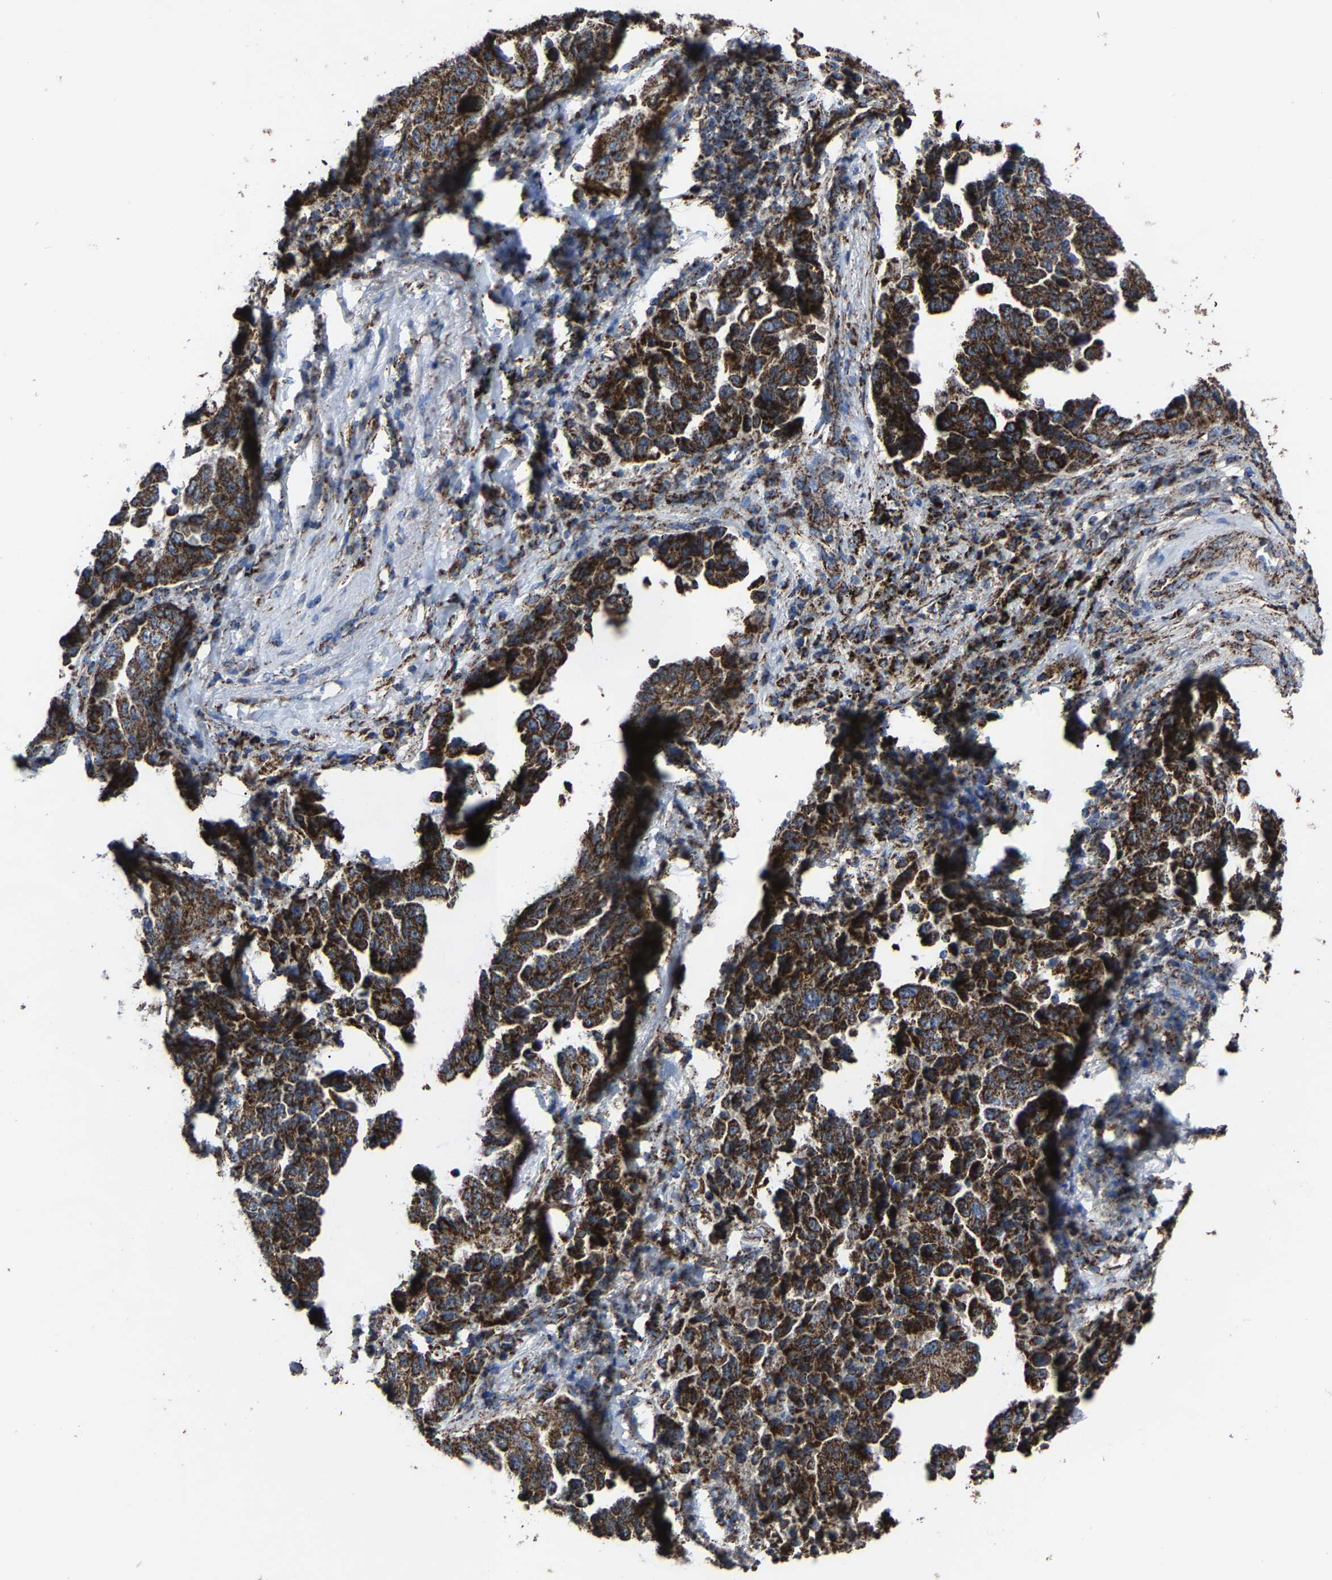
{"staining": {"intensity": "strong", "quantity": ">75%", "location": "cytoplasmic/membranous"}, "tissue": "lung cancer", "cell_type": "Tumor cells", "image_type": "cancer", "snomed": [{"axis": "morphology", "description": "Adenocarcinoma, NOS"}, {"axis": "topography", "description": "Lung"}], "caption": "High-magnification brightfield microscopy of lung cancer stained with DAB (brown) and counterstained with hematoxylin (blue). tumor cells exhibit strong cytoplasmic/membranous expression is identified in approximately>75% of cells.", "gene": "NDUFV3", "patient": {"sex": "female", "age": 51}}